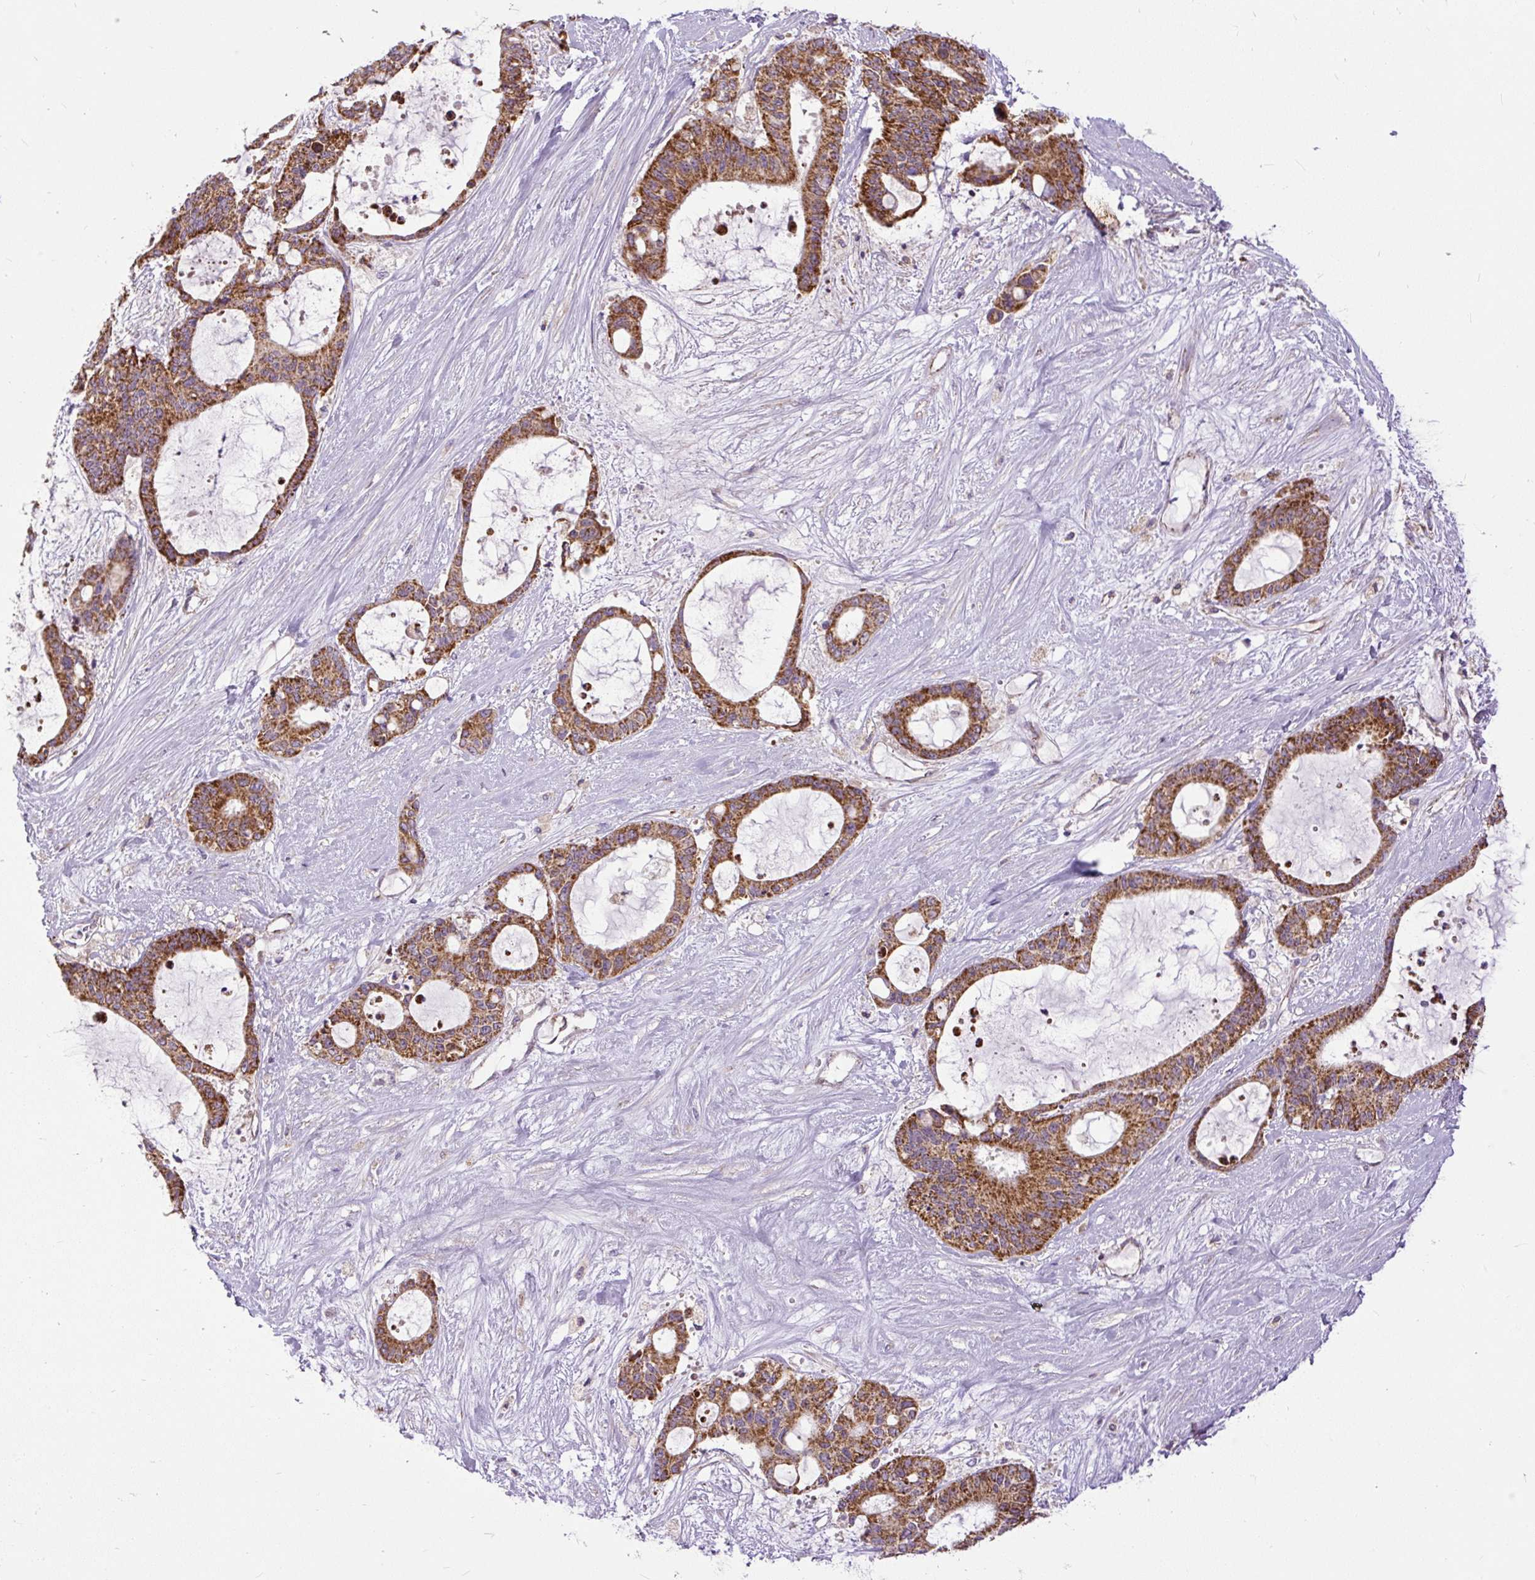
{"staining": {"intensity": "moderate", "quantity": ">75%", "location": "cytoplasmic/membranous"}, "tissue": "liver cancer", "cell_type": "Tumor cells", "image_type": "cancer", "snomed": [{"axis": "morphology", "description": "Normal tissue, NOS"}, {"axis": "morphology", "description": "Cholangiocarcinoma"}, {"axis": "topography", "description": "Liver"}, {"axis": "topography", "description": "Peripheral nerve tissue"}], "caption": "Immunohistochemistry (DAB (3,3'-diaminobenzidine)) staining of cholangiocarcinoma (liver) reveals moderate cytoplasmic/membranous protein expression in about >75% of tumor cells. The staining was performed using DAB, with brown indicating positive protein expression. Nuclei are stained blue with hematoxylin.", "gene": "TM2D3", "patient": {"sex": "female", "age": 73}}